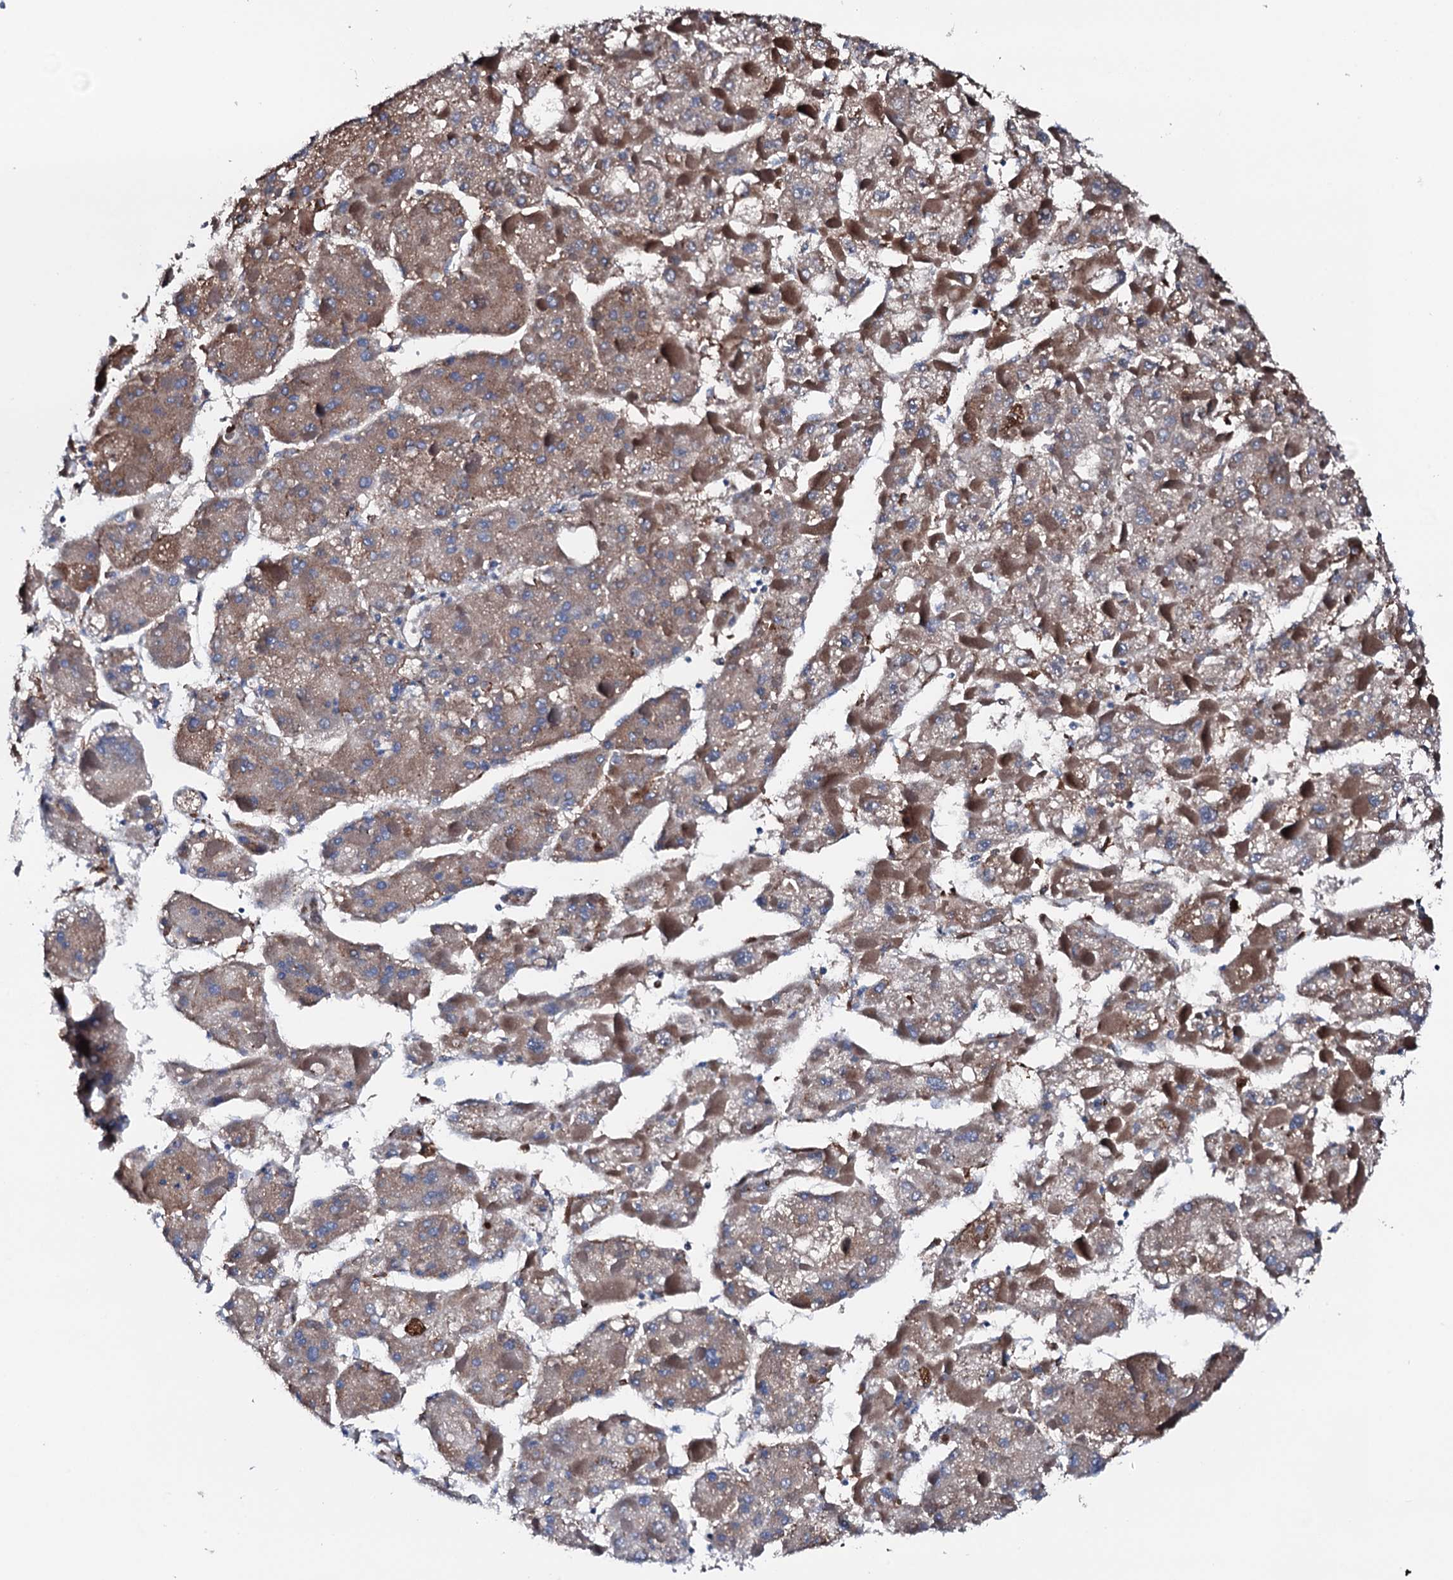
{"staining": {"intensity": "moderate", "quantity": ">75%", "location": "cytoplasmic/membranous"}, "tissue": "liver cancer", "cell_type": "Tumor cells", "image_type": "cancer", "snomed": [{"axis": "morphology", "description": "Carcinoma, Hepatocellular, NOS"}, {"axis": "topography", "description": "Liver"}], "caption": "DAB immunohistochemical staining of hepatocellular carcinoma (liver) demonstrates moderate cytoplasmic/membranous protein expression in about >75% of tumor cells. Ihc stains the protein of interest in brown and the nuclei are stained blue.", "gene": "AMDHD1", "patient": {"sex": "female", "age": 73}}